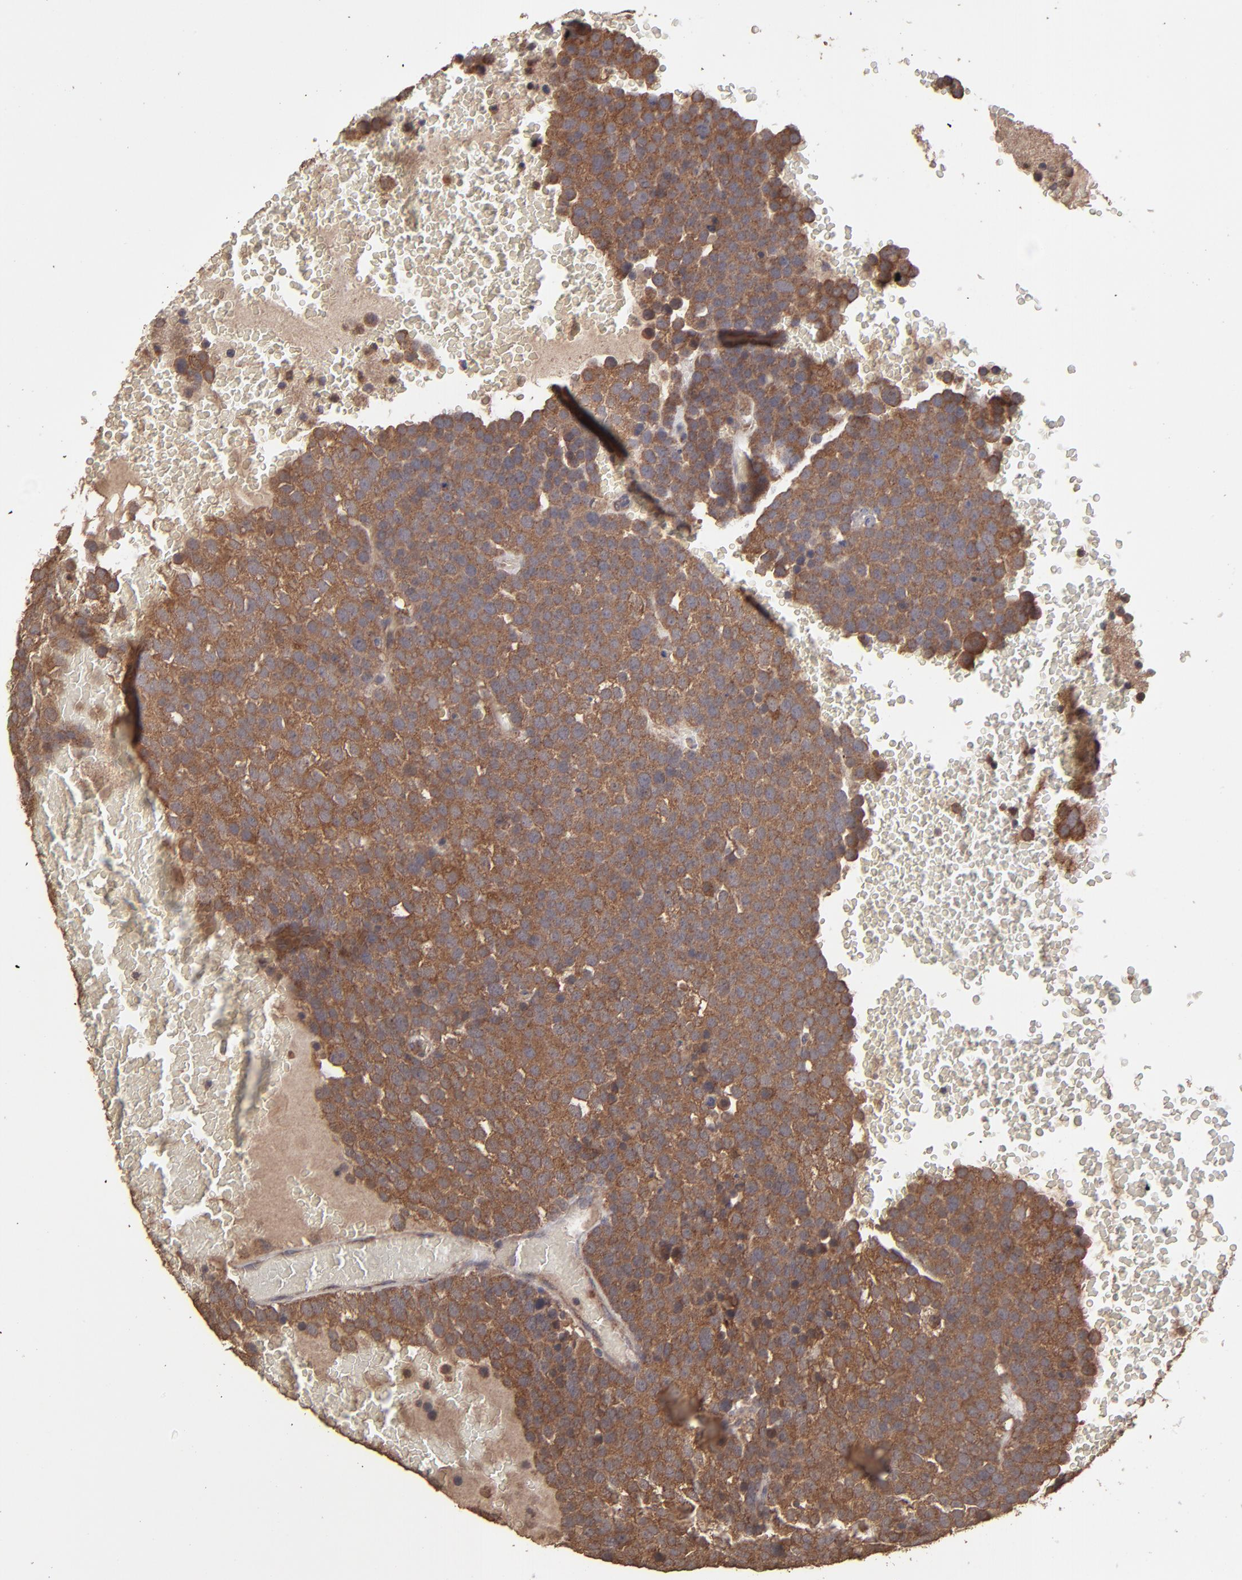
{"staining": {"intensity": "moderate", "quantity": ">75%", "location": "cytoplasmic/membranous"}, "tissue": "testis cancer", "cell_type": "Tumor cells", "image_type": "cancer", "snomed": [{"axis": "morphology", "description": "Seminoma, NOS"}, {"axis": "topography", "description": "Testis"}], "caption": "A photomicrograph of testis cancer stained for a protein exhibits moderate cytoplasmic/membranous brown staining in tumor cells.", "gene": "MMP2", "patient": {"sex": "male", "age": 71}}